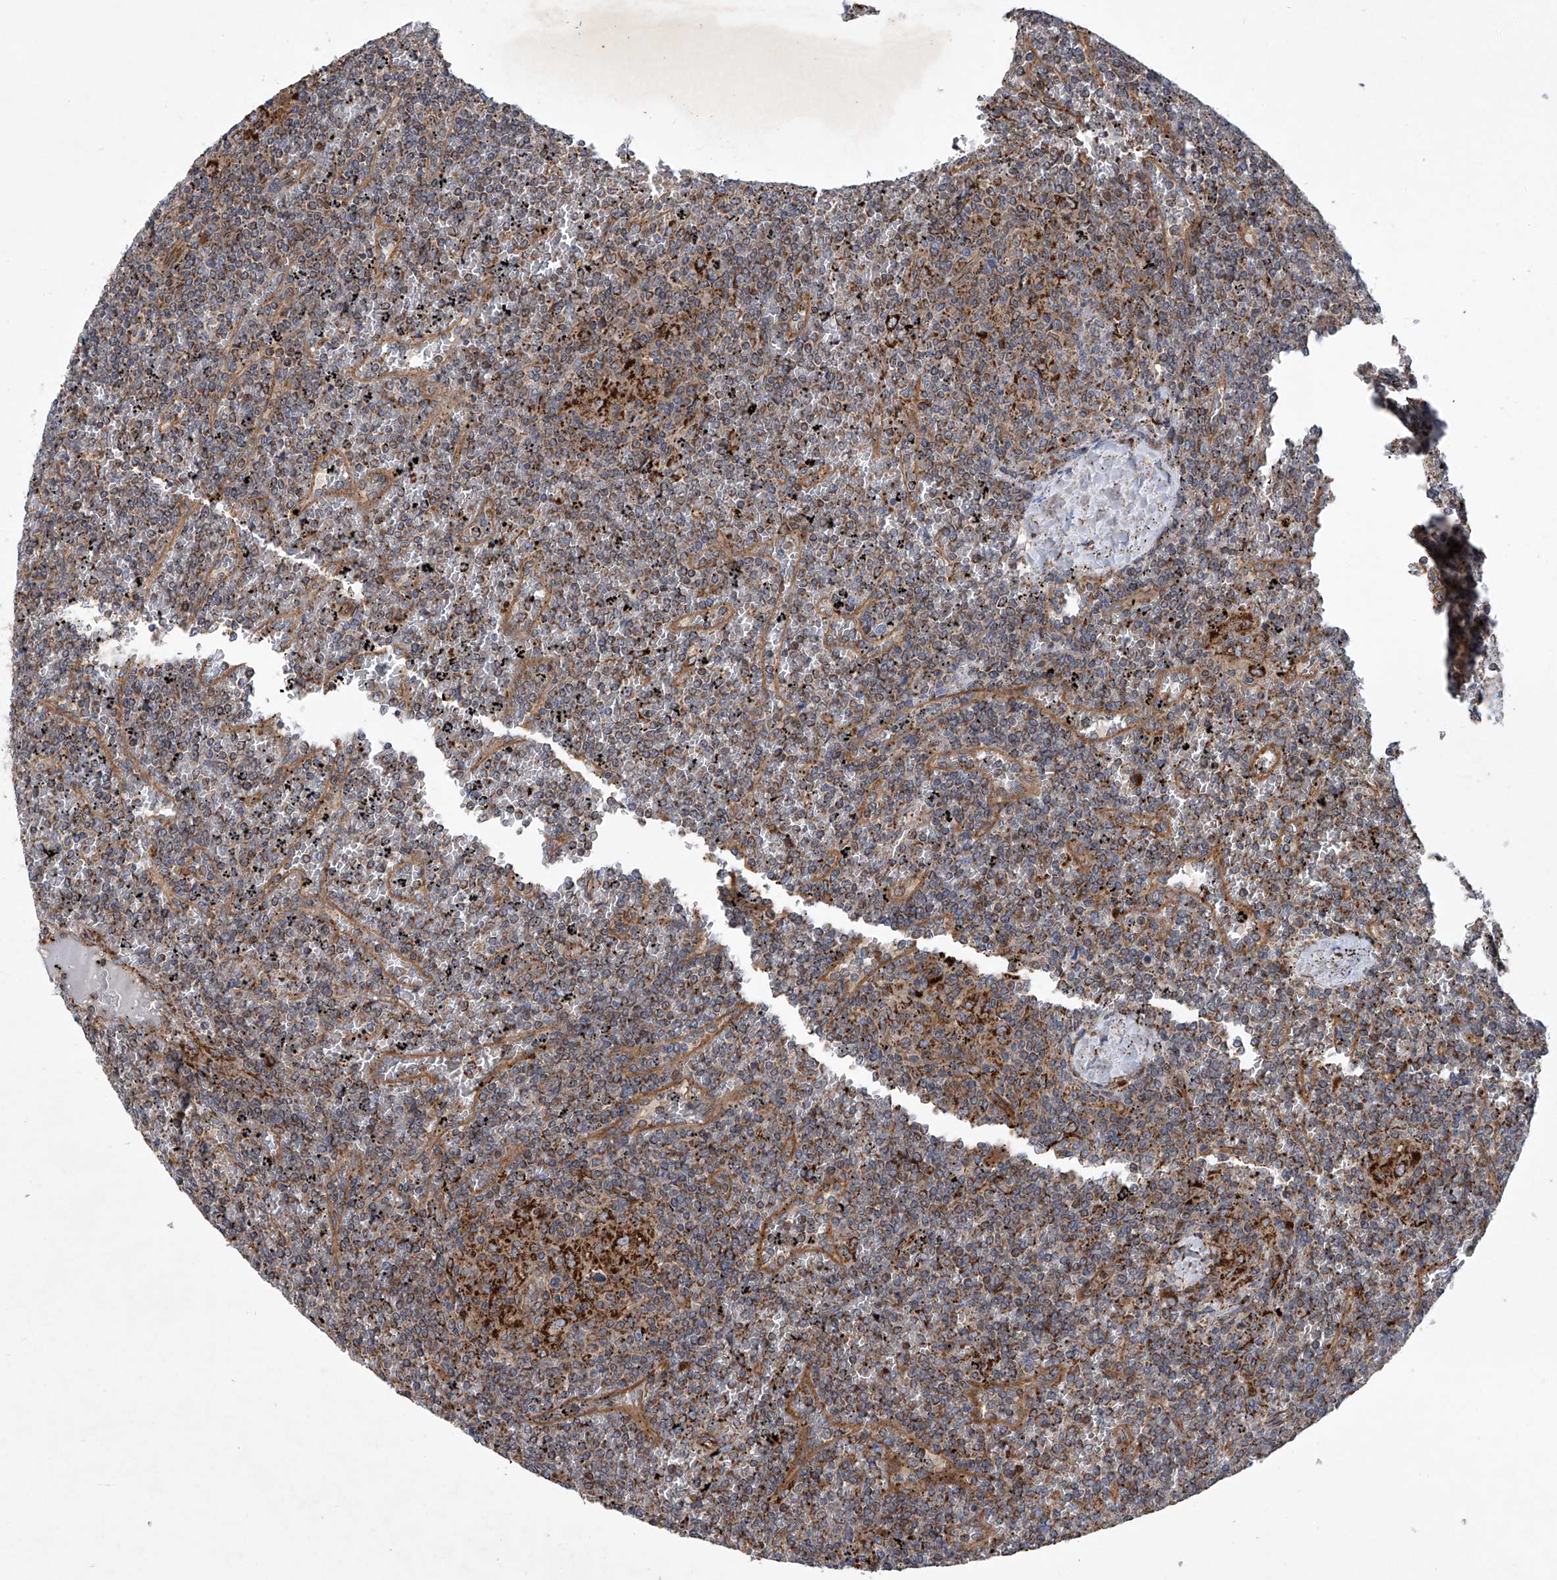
{"staining": {"intensity": "moderate", "quantity": ">75%", "location": "cytoplasmic/membranous"}, "tissue": "lymphoma", "cell_type": "Tumor cells", "image_type": "cancer", "snomed": [{"axis": "morphology", "description": "Malignant lymphoma, non-Hodgkin's type, Low grade"}, {"axis": "topography", "description": "Spleen"}], "caption": "Lymphoma tissue exhibits moderate cytoplasmic/membranous staining in approximately >75% of tumor cells, visualized by immunohistochemistry.", "gene": "ASCC3", "patient": {"sex": "female", "age": 19}}